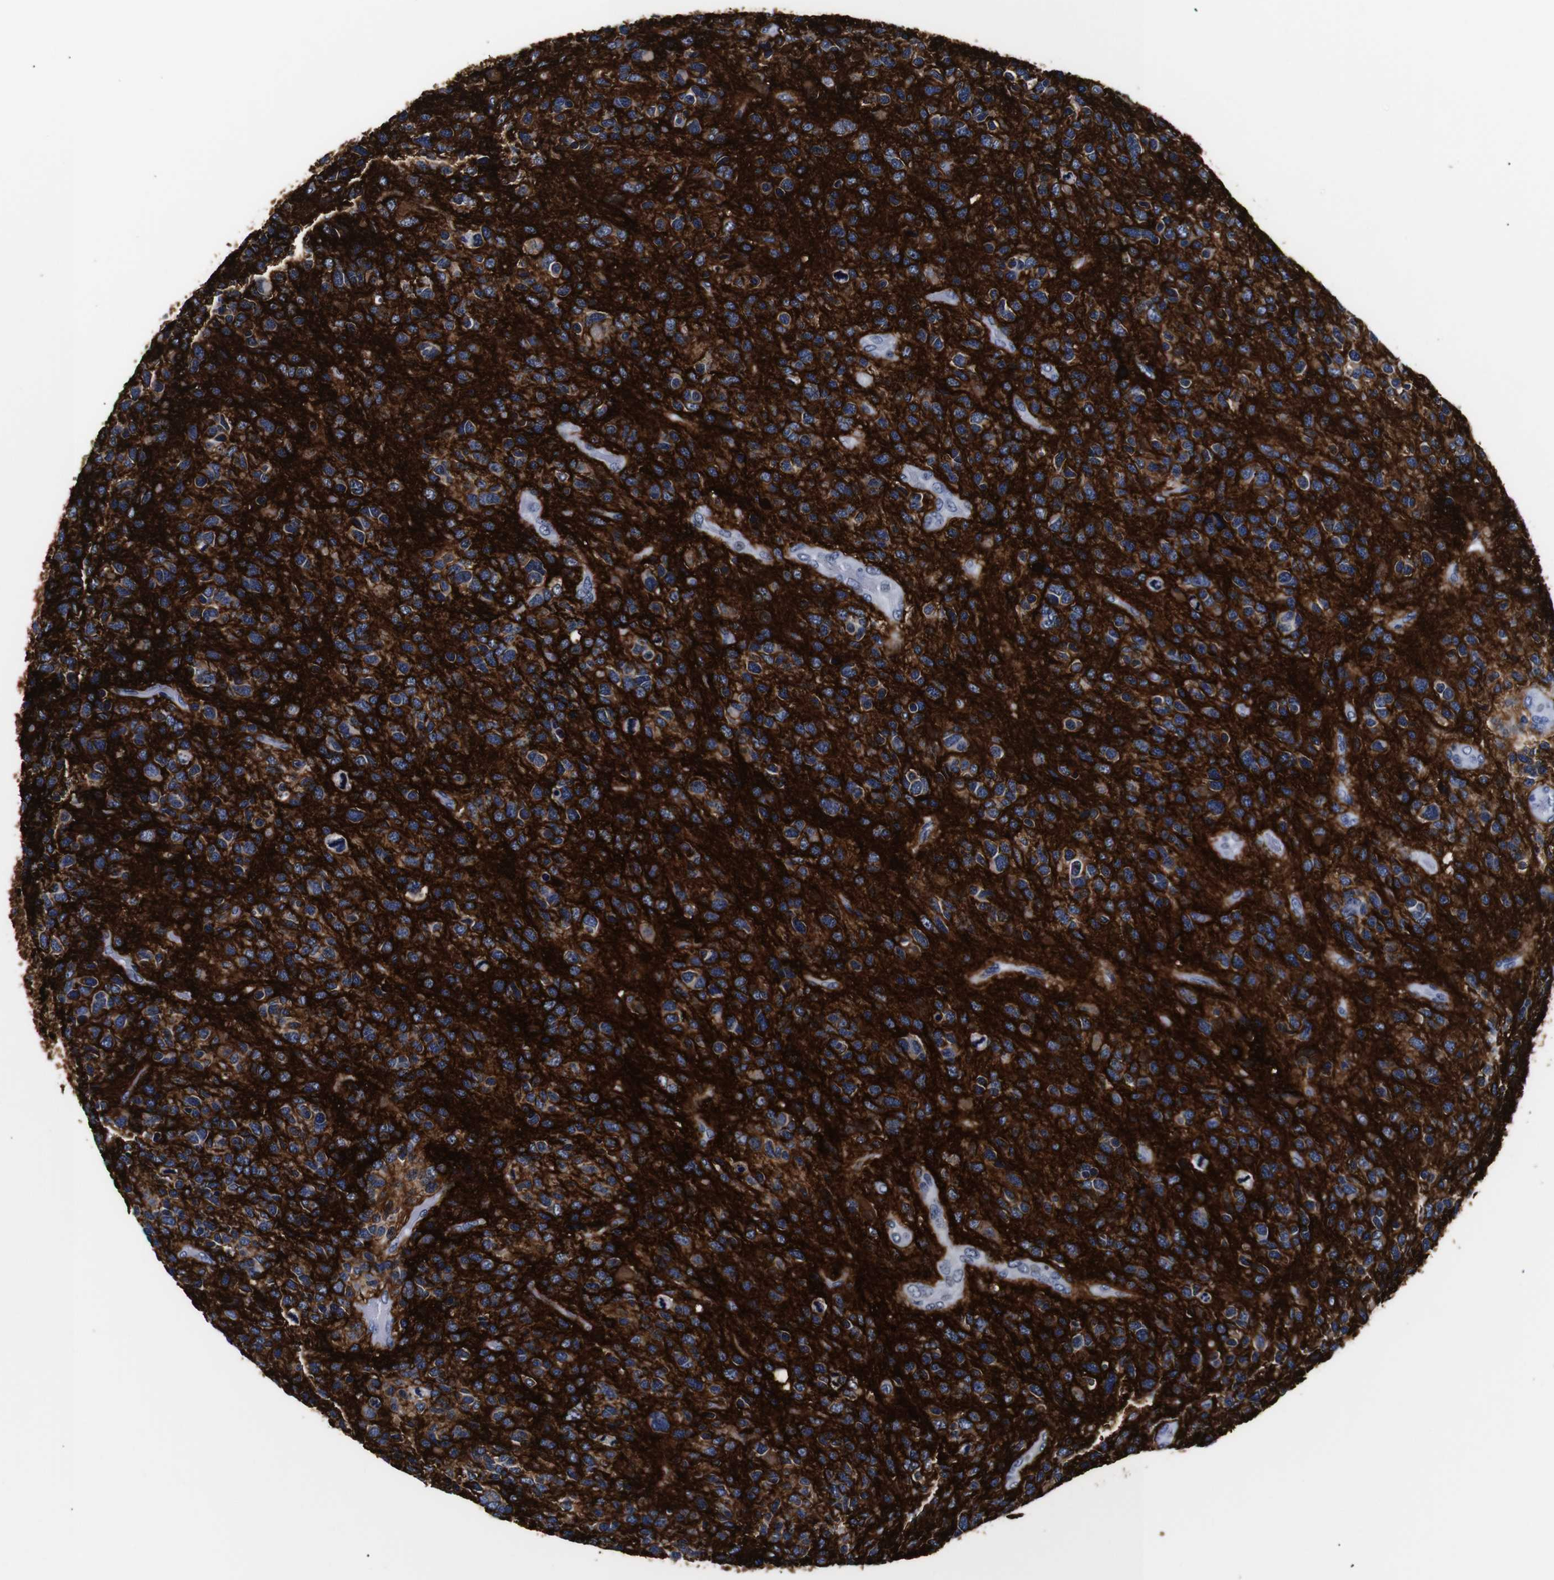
{"staining": {"intensity": "strong", "quantity": ">75%", "location": "cytoplasmic/membranous"}, "tissue": "glioma", "cell_type": "Tumor cells", "image_type": "cancer", "snomed": [{"axis": "morphology", "description": "Glioma, malignant, High grade"}, {"axis": "topography", "description": "Brain"}], "caption": "A micrograph of human glioma stained for a protein demonstrates strong cytoplasmic/membranous brown staining in tumor cells.", "gene": "GAP43", "patient": {"sex": "female", "age": 58}}